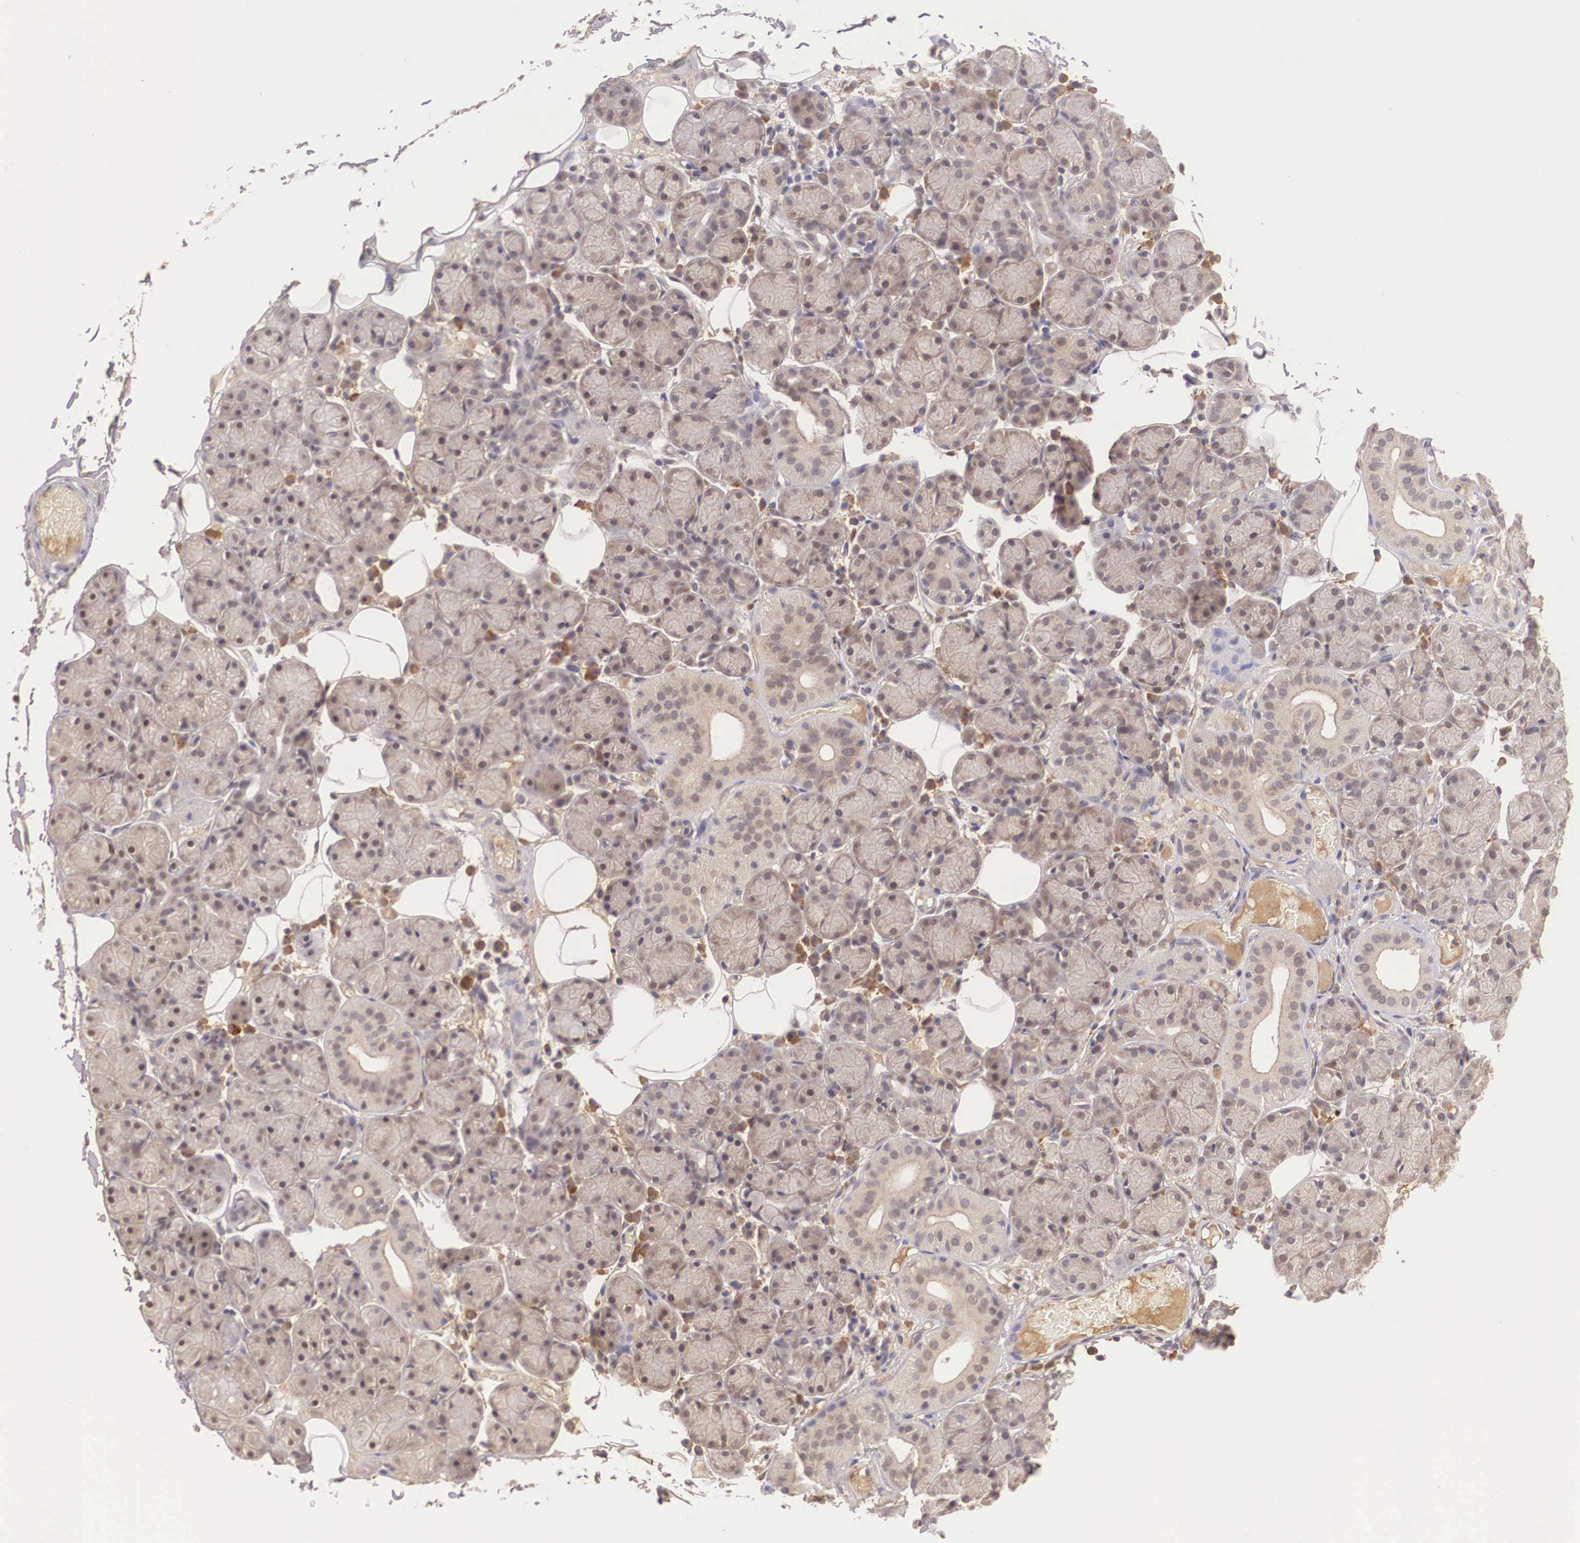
{"staining": {"intensity": "moderate", "quantity": ">75%", "location": "cytoplasmic/membranous"}, "tissue": "salivary gland", "cell_type": "Glandular cells", "image_type": "normal", "snomed": [{"axis": "morphology", "description": "Normal tissue, NOS"}, {"axis": "topography", "description": "Salivary gland"}], "caption": "Moderate cytoplasmic/membranous staining is seen in about >75% of glandular cells in benign salivary gland.", "gene": "BCL6", "patient": {"sex": "male", "age": 54}}